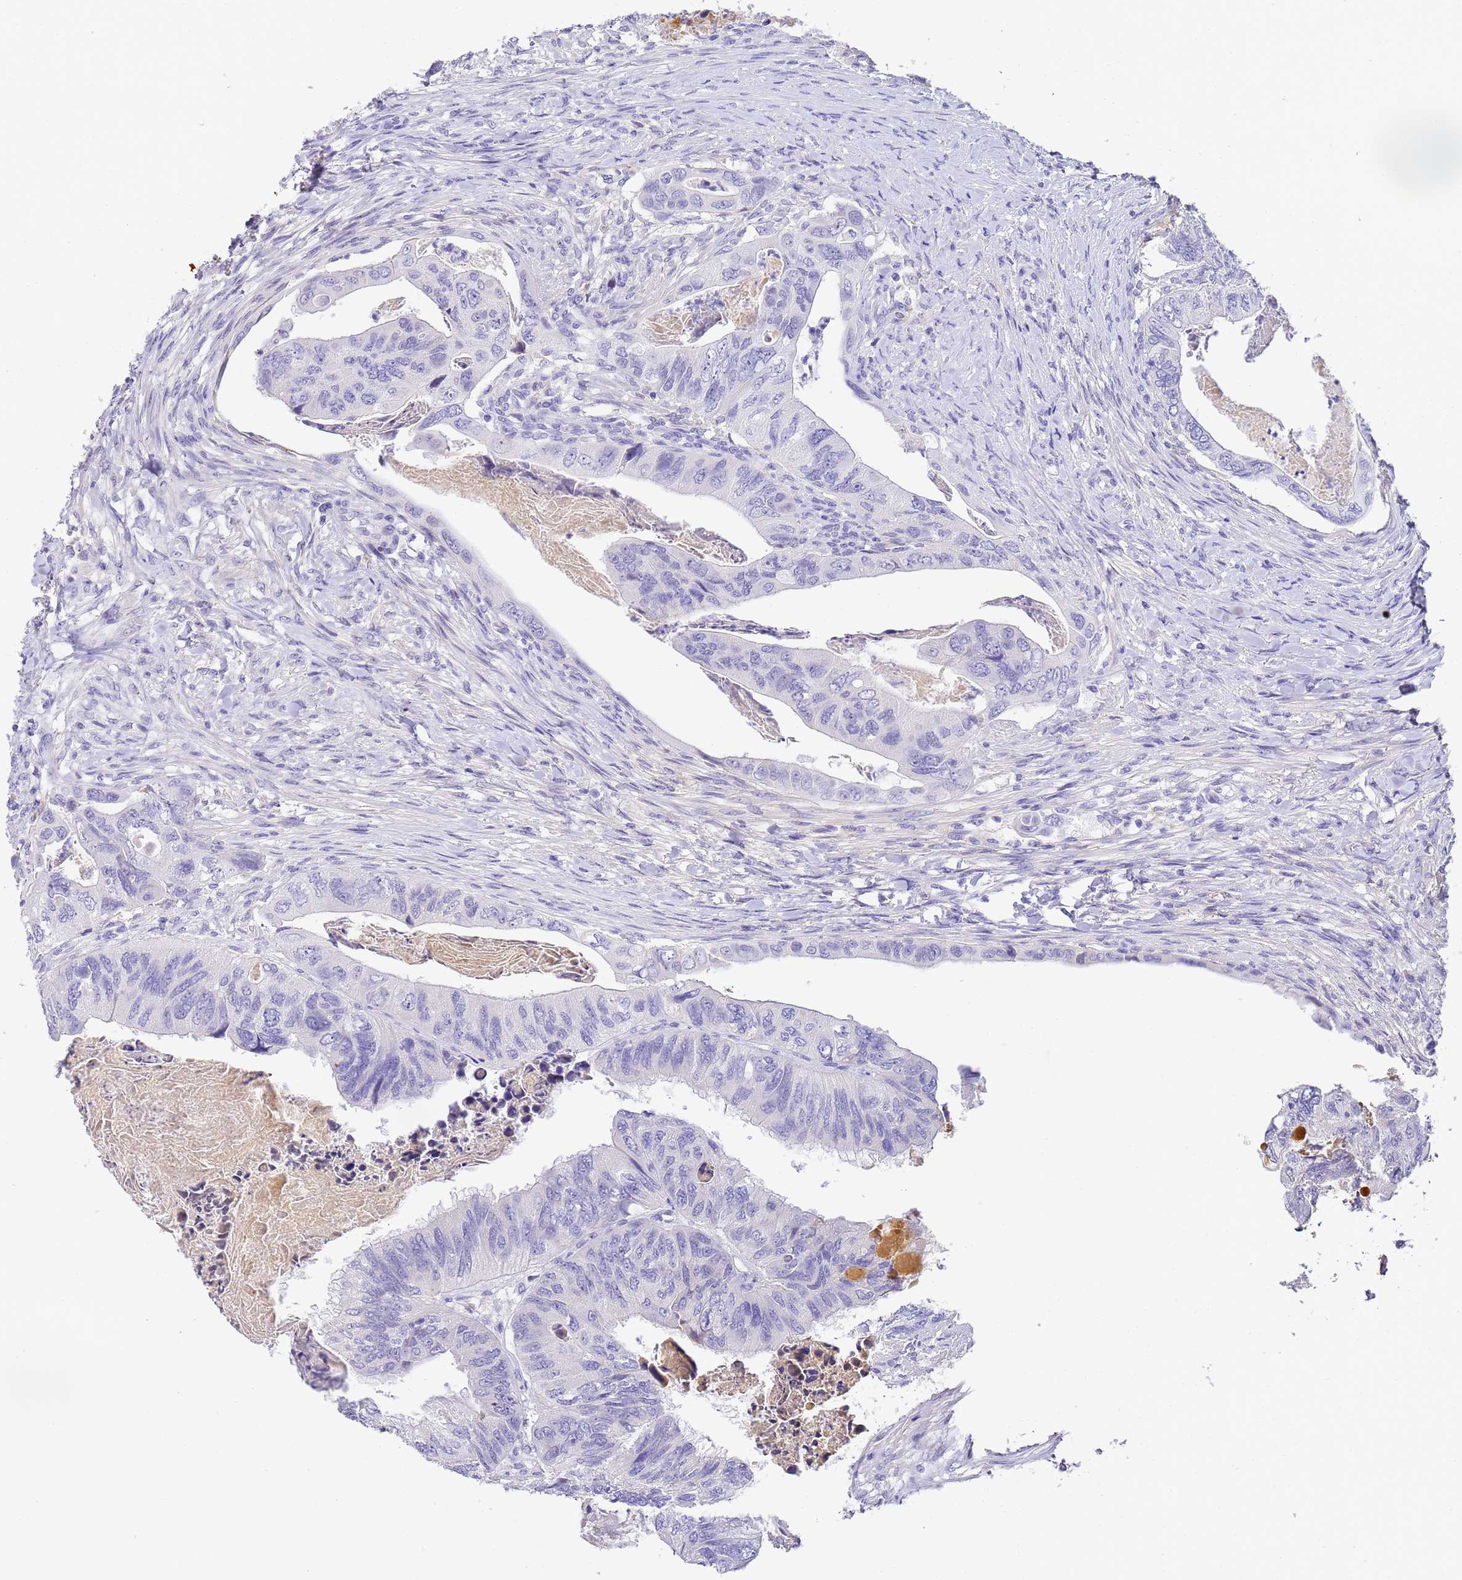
{"staining": {"intensity": "negative", "quantity": "none", "location": "none"}, "tissue": "colorectal cancer", "cell_type": "Tumor cells", "image_type": "cancer", "snomed": [{"axis": "morphology", "description": "Adenocarcinoma, NOS"}, {"axis": "topography", "description": "Rectum"}], "caption": "A high-resolution photomicrograph shows immunohistochemistry staining of colorectal cancer (adenocarcinoma), which exhibits no significant expression in tumor cells.", "gene": "CFHR2", "patient": {"sex": "male", "age": 63}}